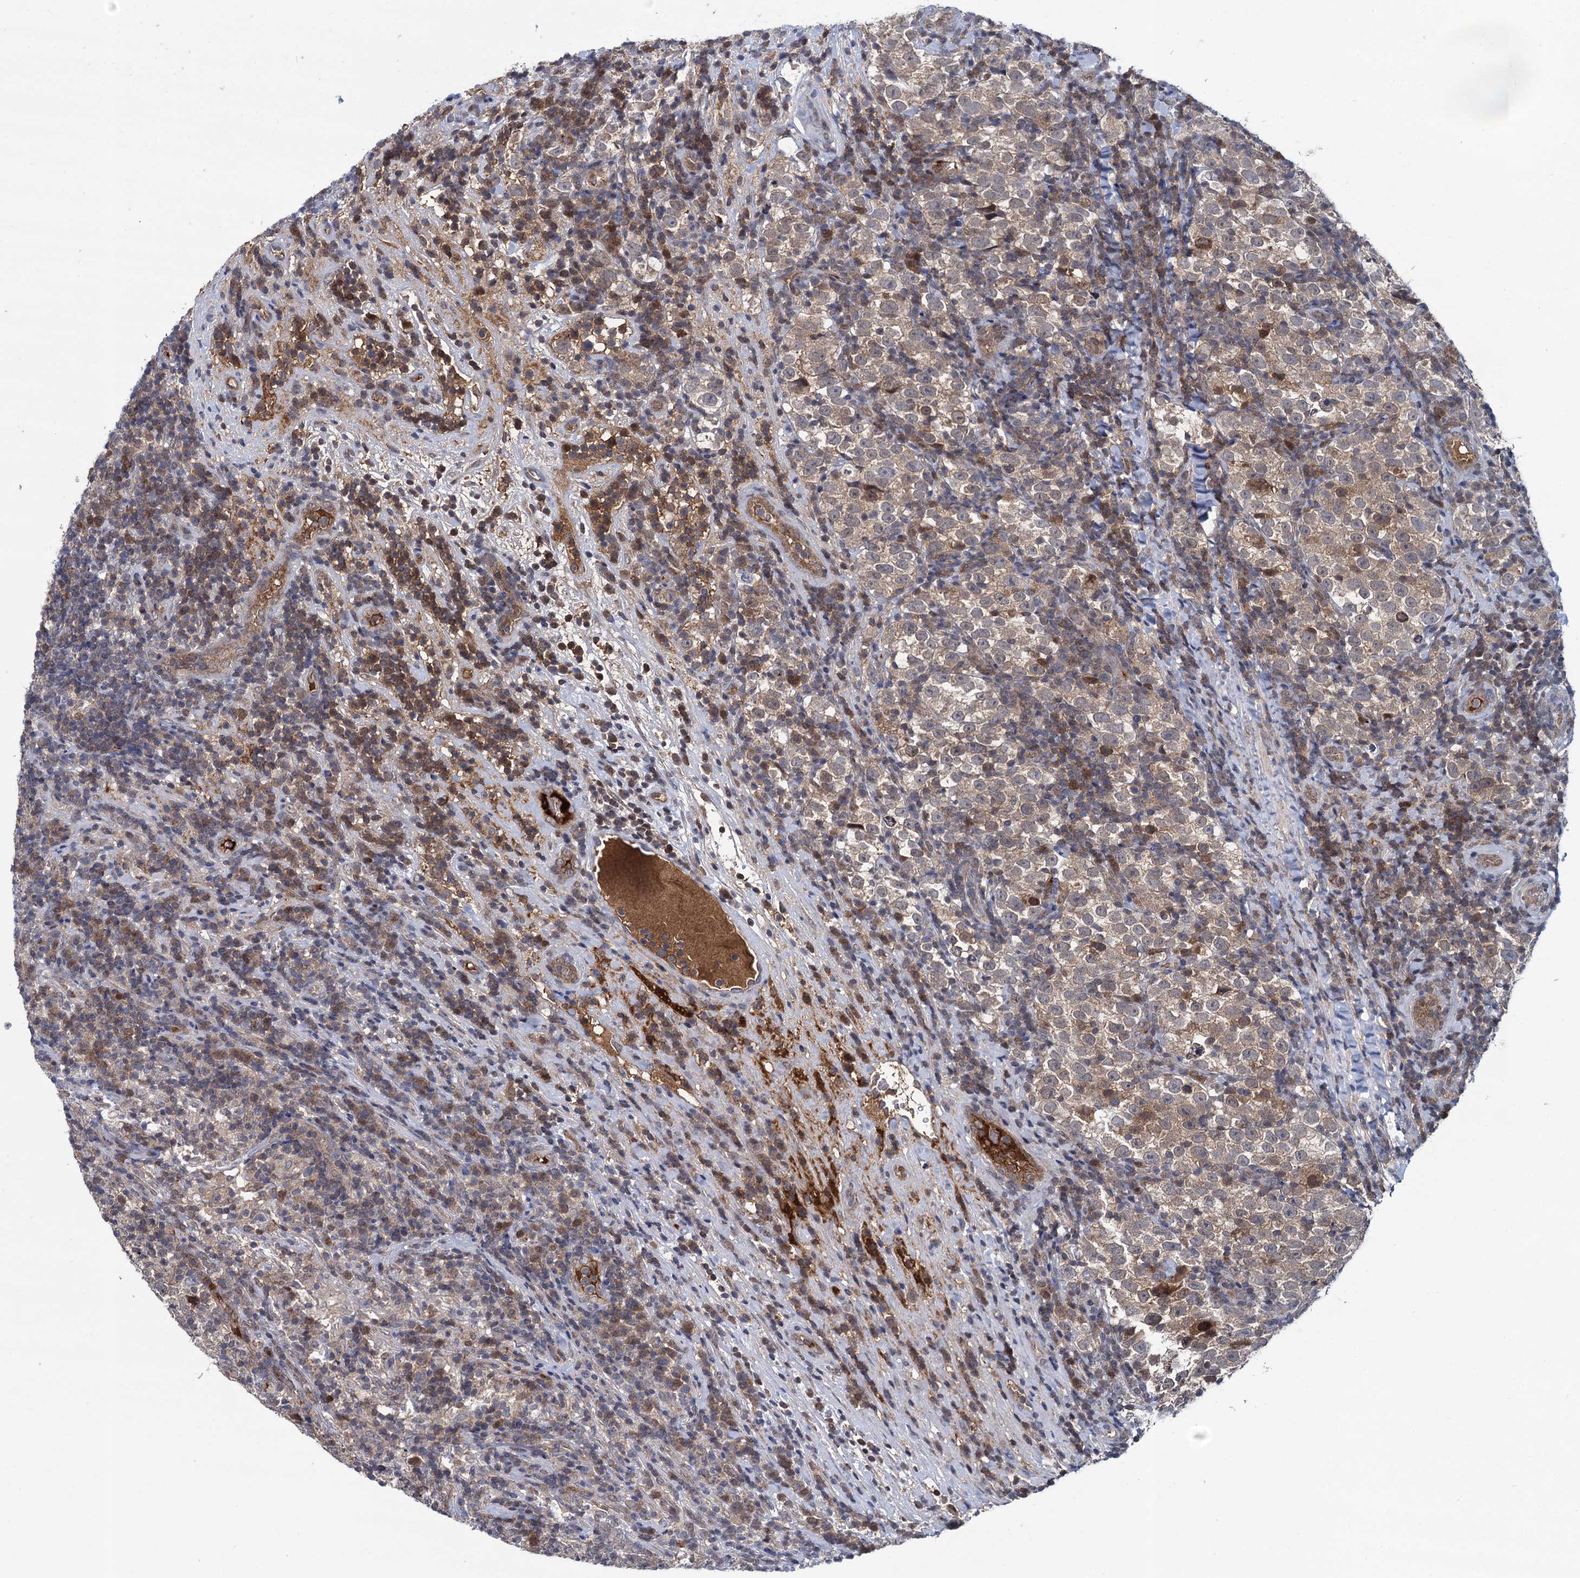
{"staining": {"intensity": "weak", "quantity": ">75%", "location": "cytoplasmic/membranous"}, "tissue": "testis cancer", "cell_type": "Tumor cells", "image_type": "cancer", "snomed": [{"axis": "morphology", "description": "Normal tissue, NOS"}, {"axis": "morphology", "description": "Seminoma, NOS"}, {"axis": "topography", "description": "Testis"}], "caption": "Immunohistochemical staining of seminoma (testis) exhibits weak cytoplasmic/membranous protein staining in about >75% of tumor cells.", "gene": "GLO1", "patient": {"sex": "male", "age": 43}}